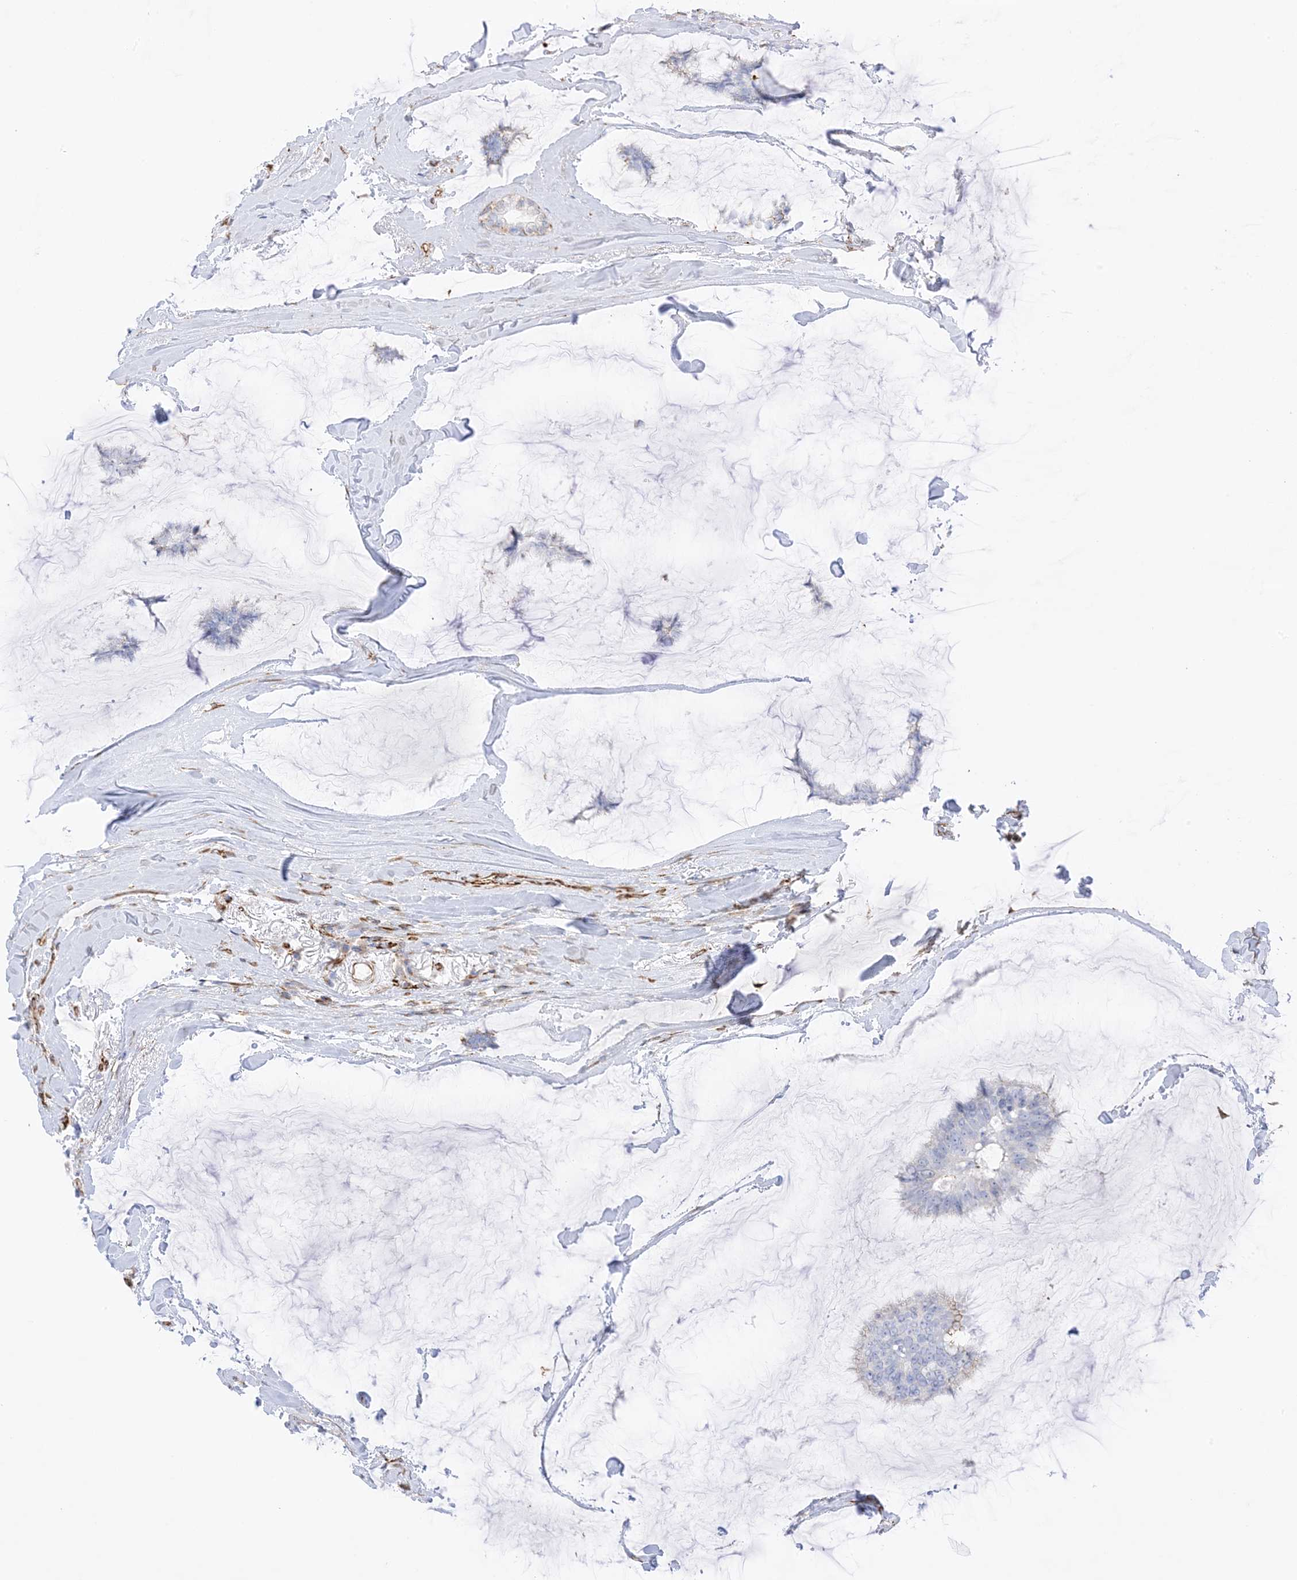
{"staining": {"intensity": "weak", "quantity": "<25%", "location": "cytoplasmic/membranous"}, "tissue": "breast cancer", "cell_type": "Tumor cells", "image_type": "cancer", "snomed": [{"axis": "morphology", "description": "Duct carcinoma"}, {"axis": "topography", "description": "Breast"}], "caption": "This is a image of immunohistochemistry (IHC) staining of breast cancer, which shows no staining in tumor cells.", "gene": "PID1", "patient": {"sex": "female", "age": 93}}